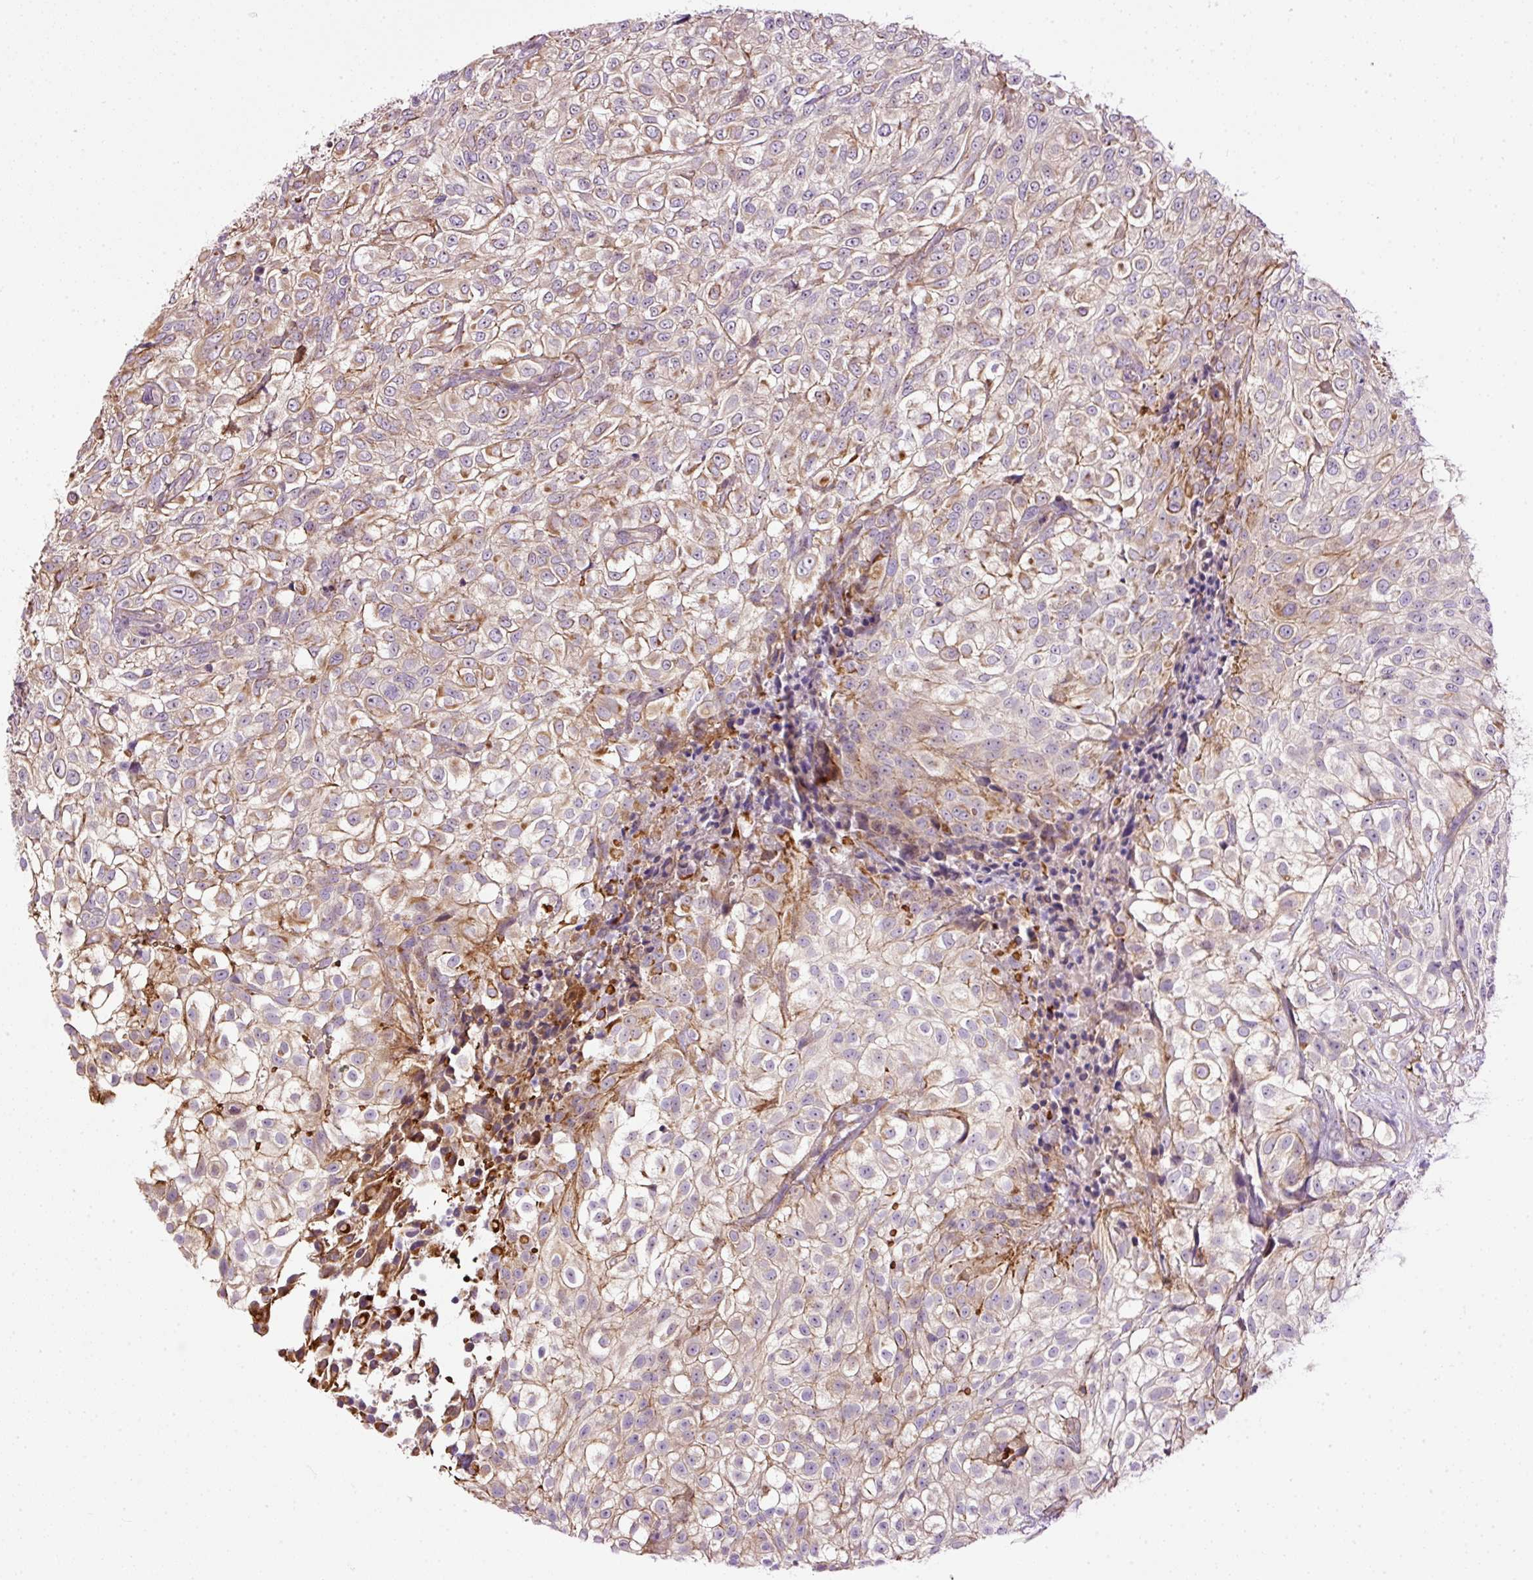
{"staining": {"intensity": "moderate", "quantity": "<25%", "location": "cytoplasmic/membranous"}, "tissue": "urothelial cancer", "cell_type": "Tumor cells", "image_type": "cancer", "snomed": [{"axis": "morphology", "description": "Urothelial carcinoma, High grade"}, {"axis": "topography", "description": "Urinary bladder"}], "caption": "Urothelial cancer tissue demonstrates moderate cytoplasmic/membranous positivity in approximately <25% of tumor cells, visualized by immunohistochemistry.", "gene": "USHBP1", "patient": {"sex": "male", "age": 56}}